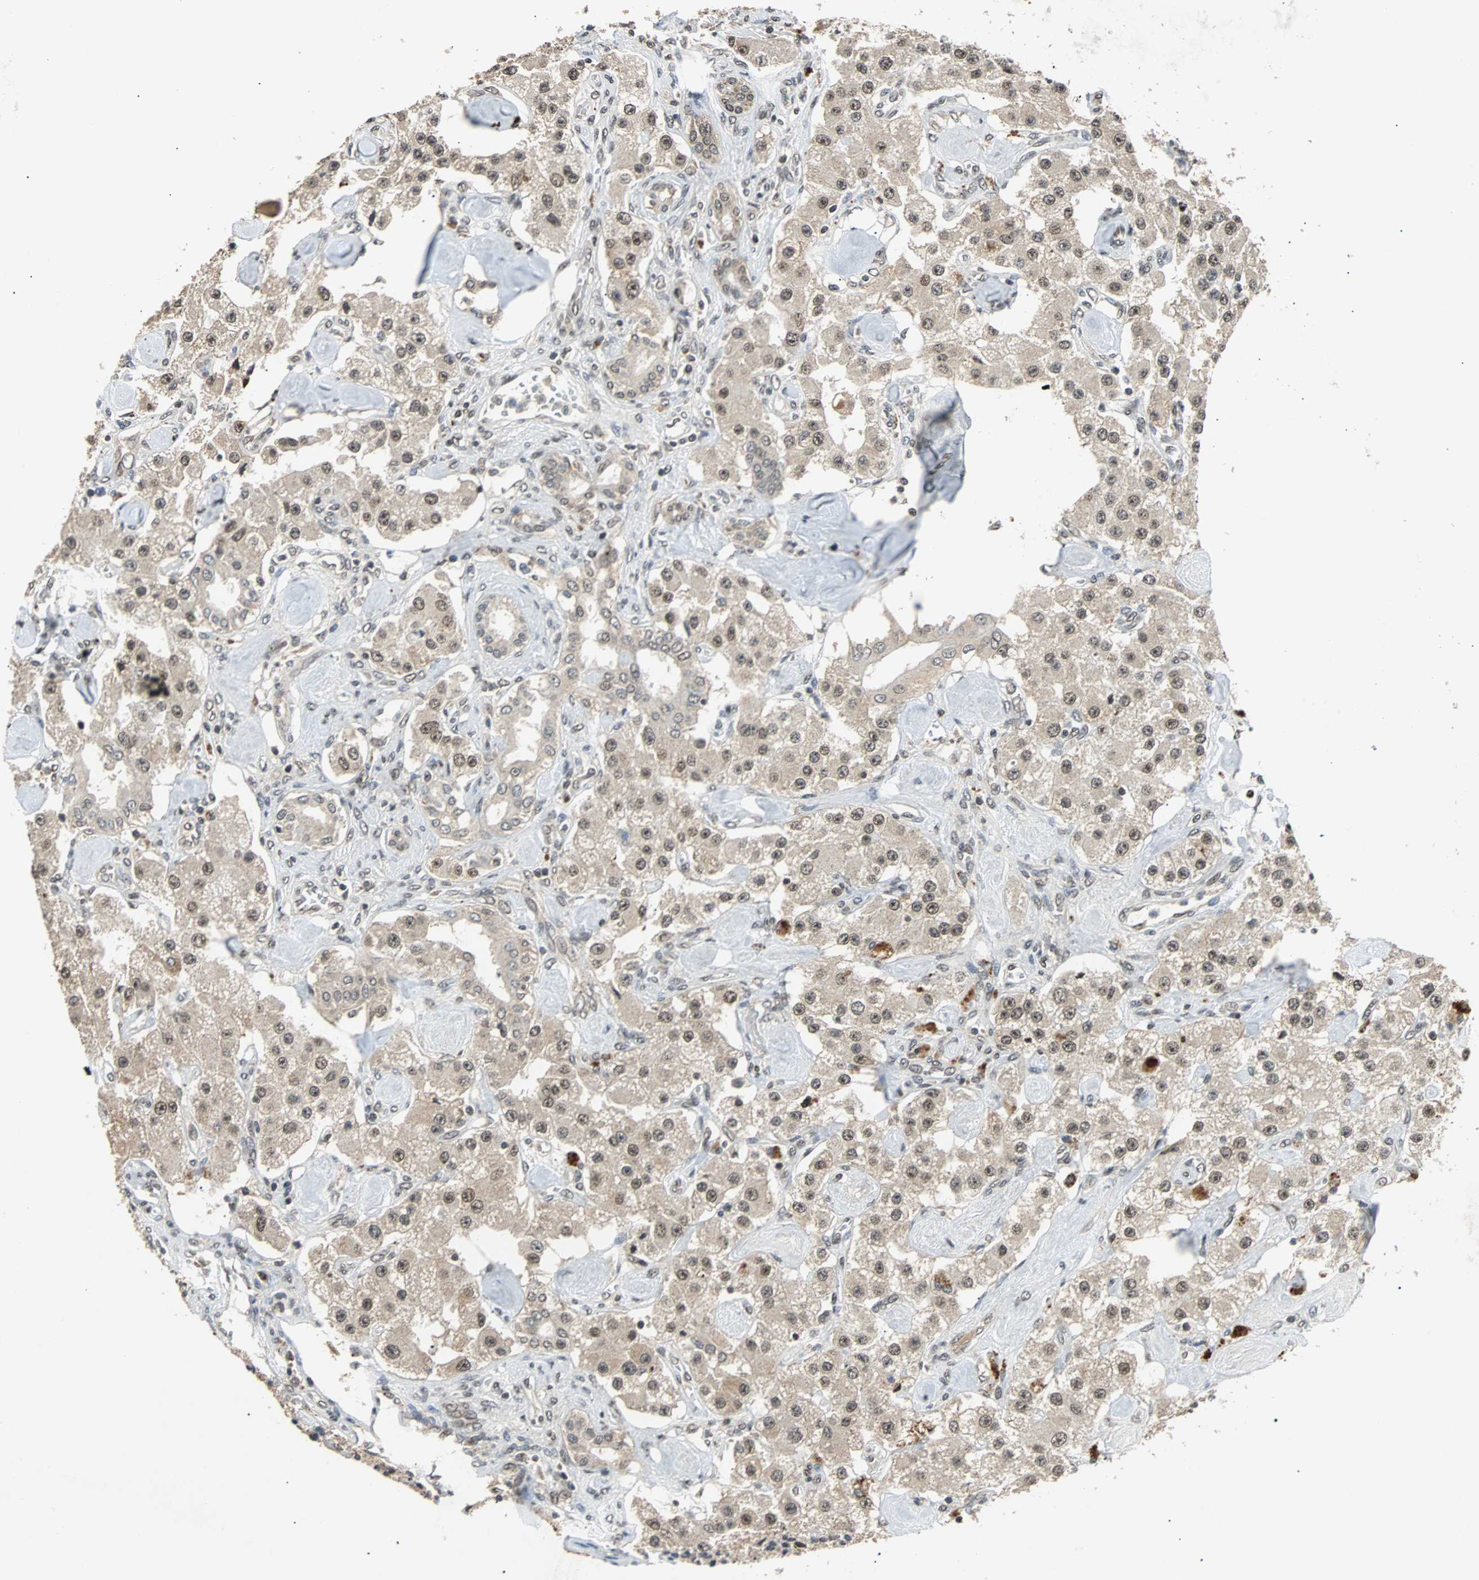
{"staining": {"intensity": "weak", "quantity": ">75%", "location": "nuclear"}, "tissue": "carcinoid", "cell_type": "Tumor cells", "image_type": "cancer", "snomed": [{"axis": "morphology", "description": "Carcinoid, malignant, NOS"}, {"axis": "topography", "description": "Pancreas"}], "caption": "Immunohistochemistry (DAB) staining of malignant carcinoid displays weak nuclear protein staining in about >75% of tumor cells.", "gene": "PHC1", "patient": {"sex": "male", "age": 41}}